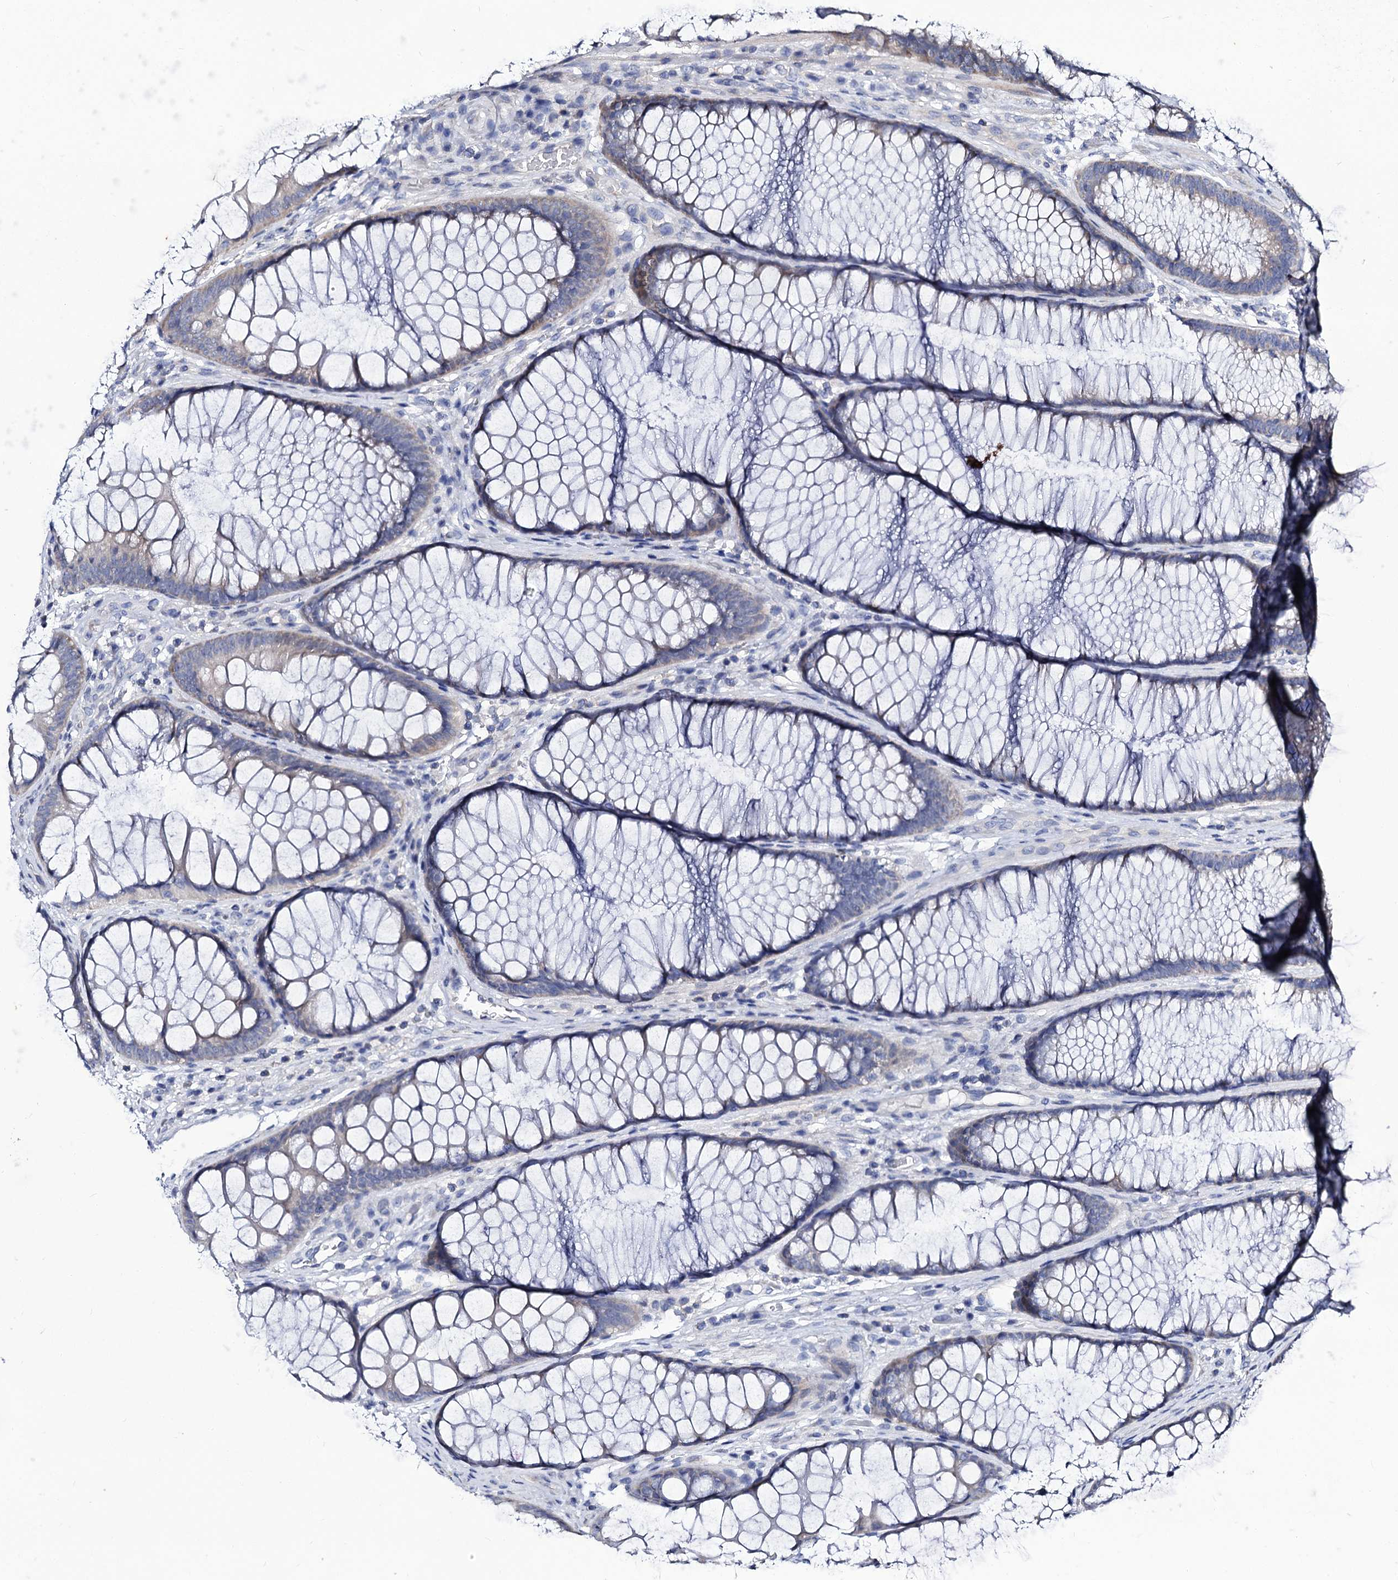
{"staining": {"intensity": "negative", "quantity": "none", "location": "none"}, "tissue": "colon", "cell_type": "Endothelial cells", "image_type": "normal", "snomed": [{"axis": "morphology", "description": "Normal tissue, NOS"}, {"axis": "topography", "description": "Colon"}], "caption": "Immunohistochemistry of unremarkable human colon demonstrates no staining in endothelial cells. (DAB IHC visualized using brightfield microscopy, high magnification).", "gene": "PANX2", "patient": {"sex": "female", "age": 82}}